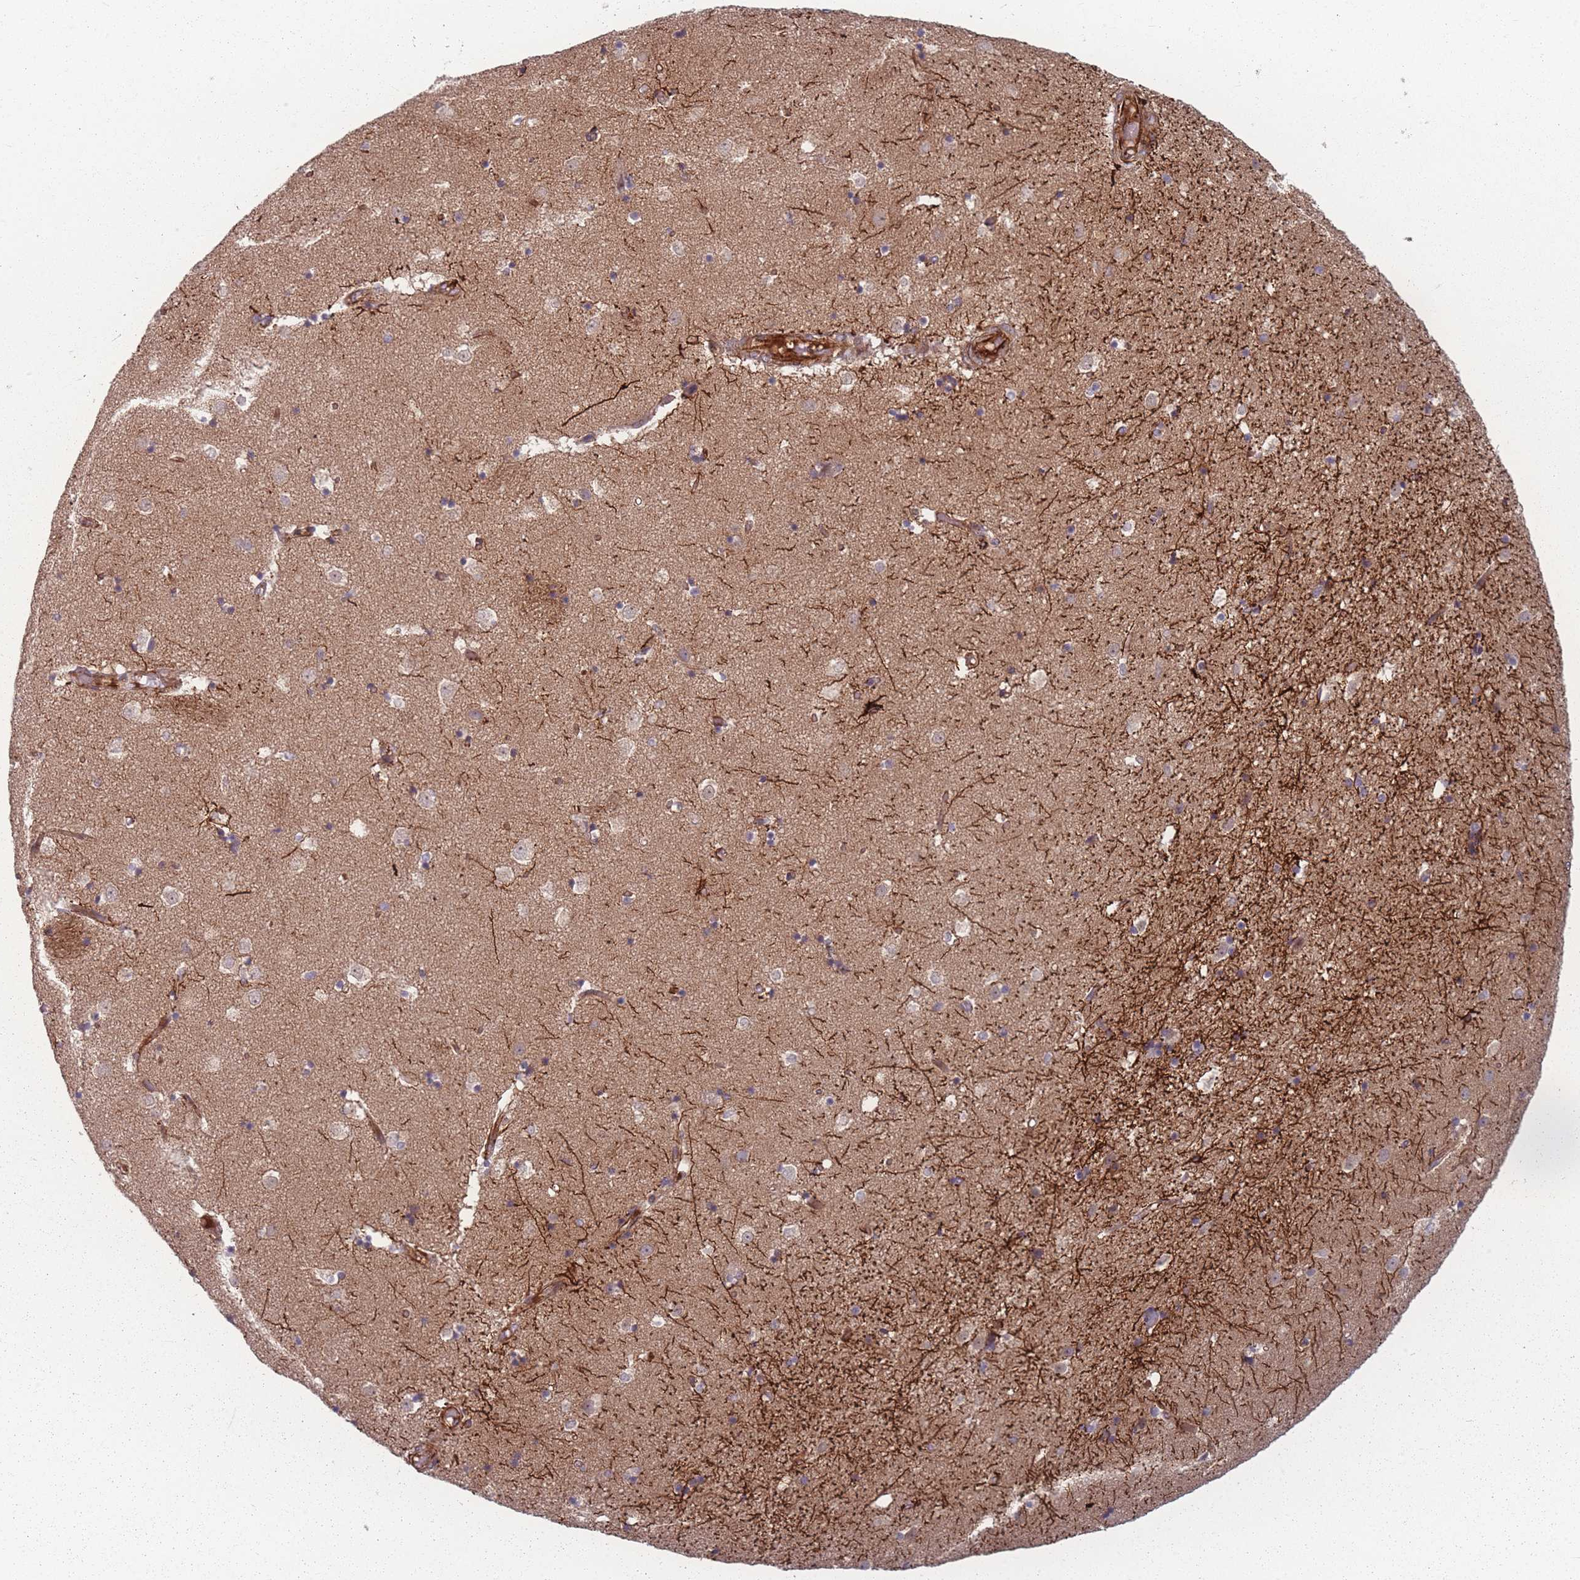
{"staining": {"intensity": "negative", "quantity": "none", "location": "none"}, "tissue": "caudate", "cell_type": "Glial cells", "image_type": "normal", "snomed": [{"axis": "morphology", "description": "Normal tissue, NOS"}, {"axis": "topography", "description": "Lateral ventricle wall"}], "caption": "Human caudate stained for a protein using IHC exhibits no positivity in glial cells.", "gene": "EEF1AKMT2", "patient": {"sex": "female", "age": 52}}